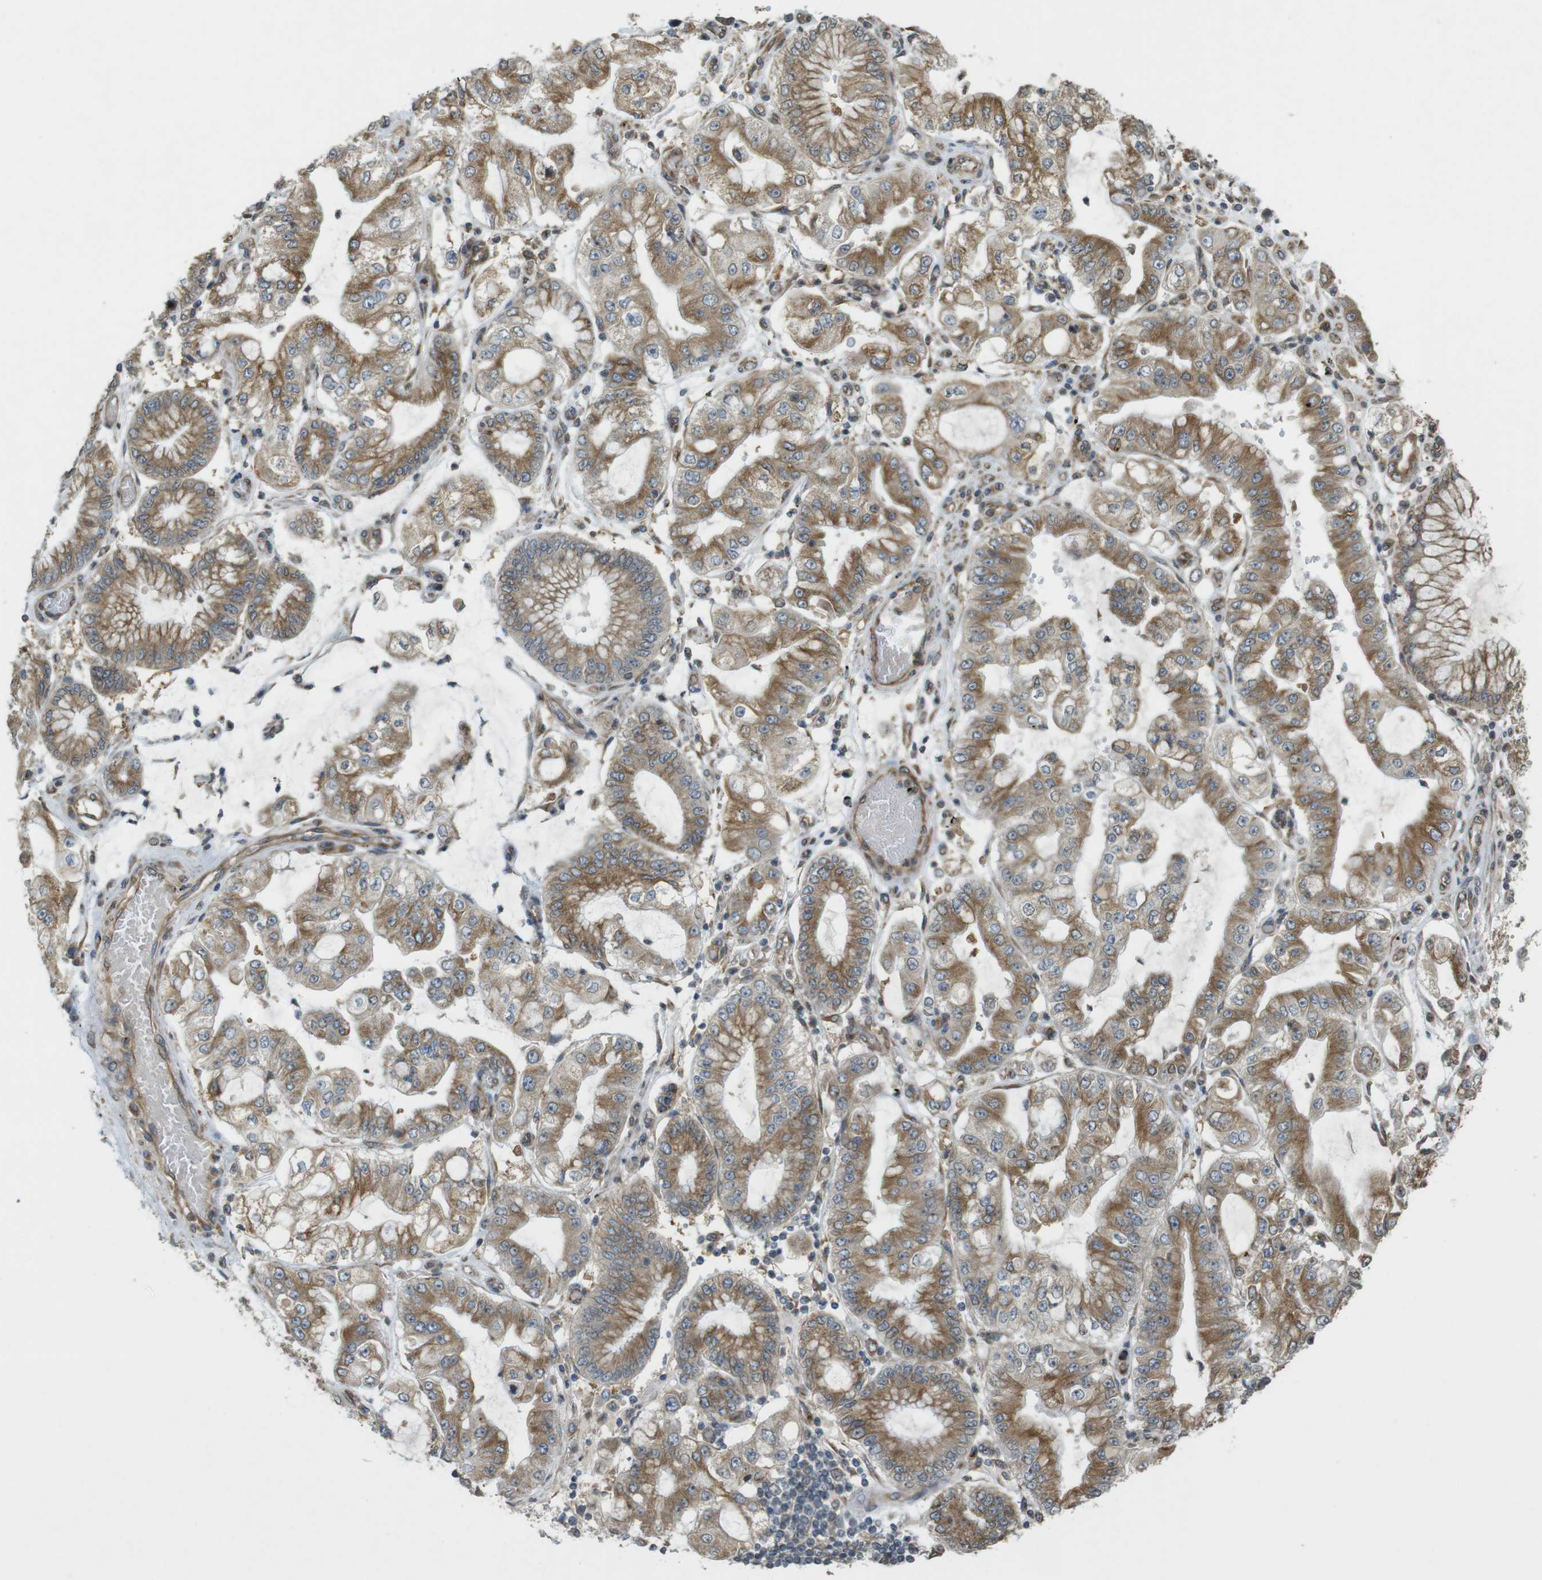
{"staining": {"intensity": "moderate", "quantity": ">75%", "location": "cytoplasmic/membranous"}, "tissue": "stomach cancer", "cell_type": "Tumor cells", "image_type": "cancer", "snomed": [{"axis": "morphology", "description": "Adenocarcinoma, NOS"}, {"axis": "topography", "description": "Stomach"}], "caption": "Tumor cells reveal medium levels of moderate cytoplasmic/membranous expression in about >75% of cells in stomach cancer (adenocarcinoma). The protein is shown in brown color, while the nuclei are stained blue.", "gene": "KIF5B", "patient": {"sex": "male", "age": 76}}